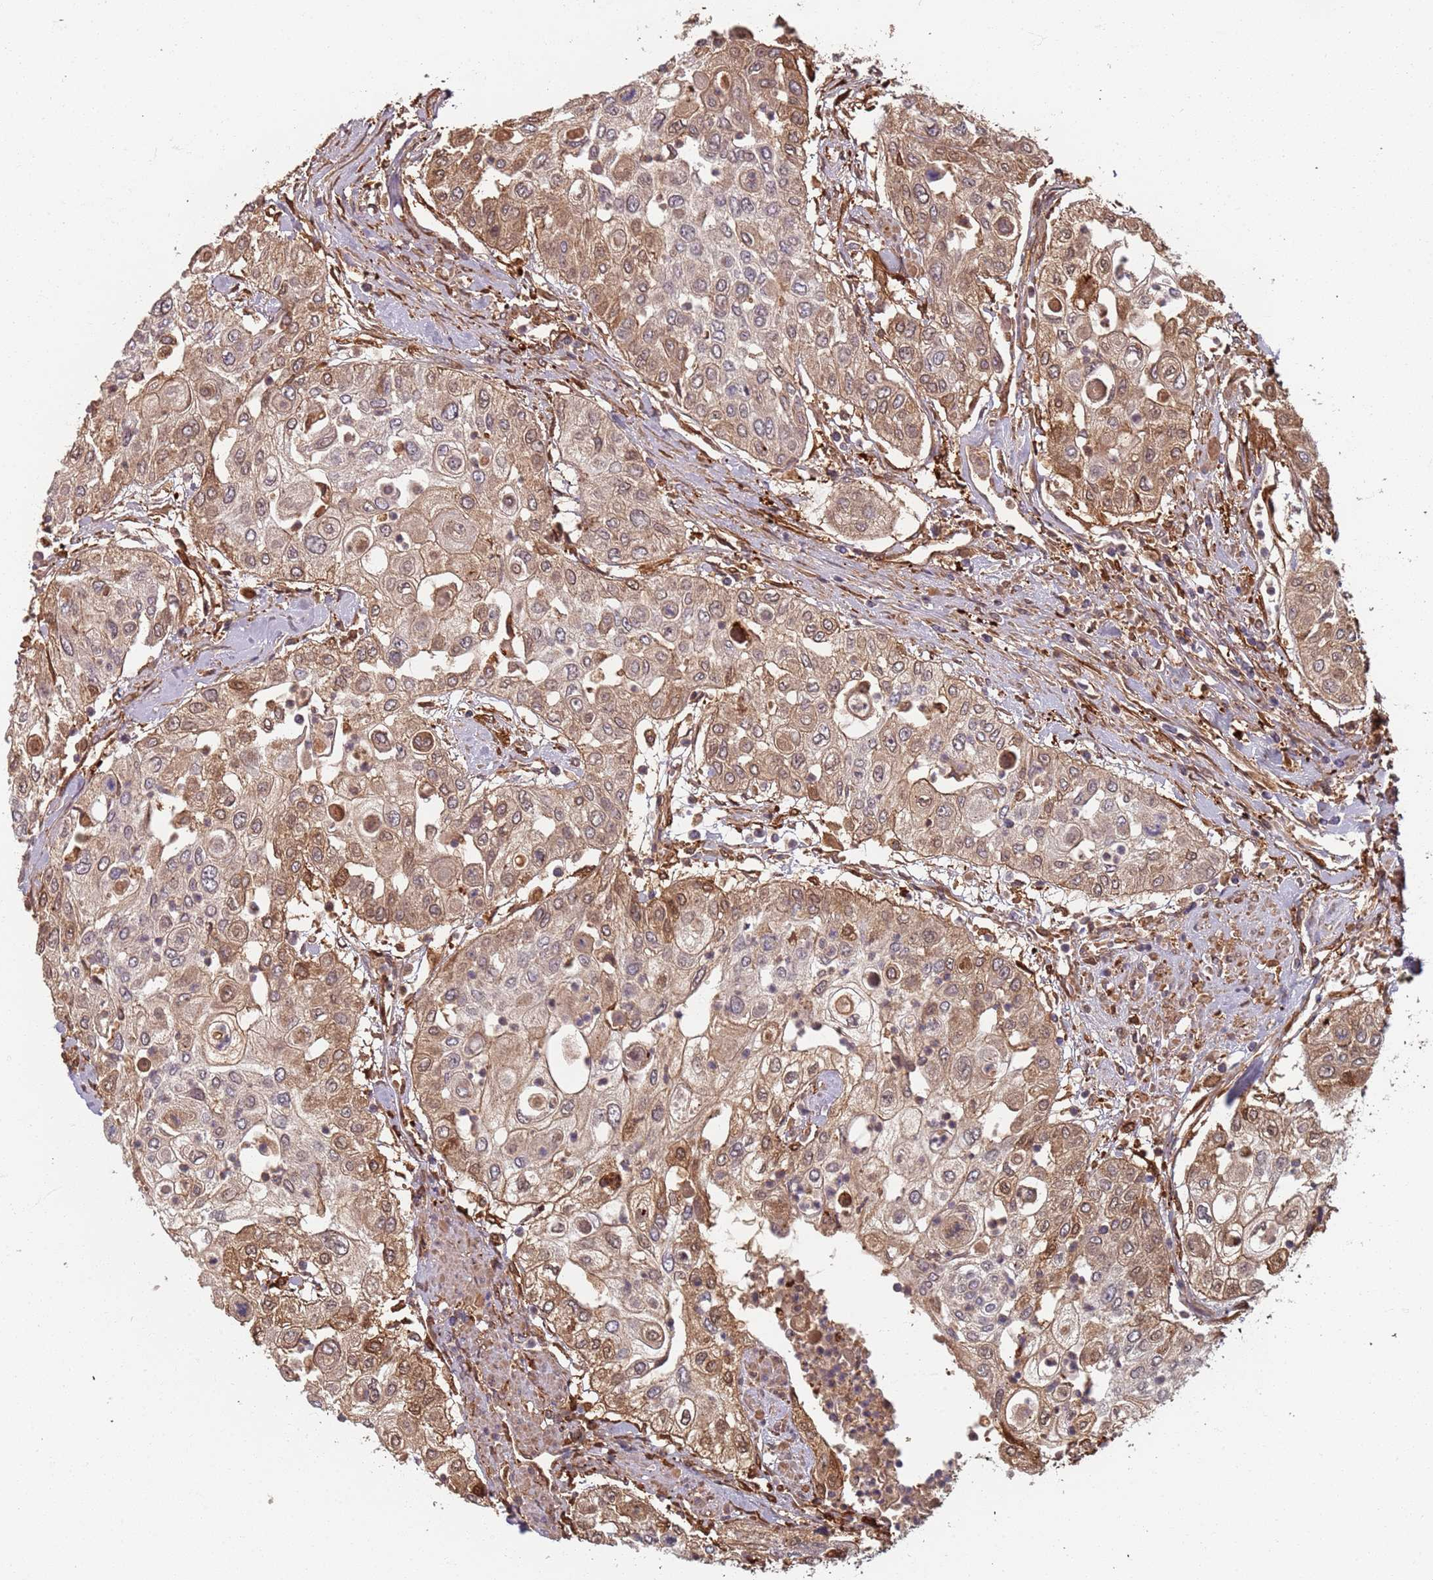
{"staining": {"intensity": "weak", "quantity": "25%-75%", "location": "cytoplasmic/membranous,nuclear"}, "tissue": "urothelial cancer", "cell_type": "Tumor cells", "image_type": "cancer", "snomed": [{"axis": "morphology", "description": "Urothelial carcinoma, High grade"}, {"axis": "topography", "description": "Urinary bladder"}], "caption": "A brown stain shows weak cytoplasmic/membranous and nuclear expression of a protein in human high-grade urothelial carcinoma tumor cells. The staining was performed using DAB (3,3'-diaminobenzidine), with brown indicating positive protein expression. Nuclei are stained blue with hematoxylin.", "gene": "SDCCAG8", "patient": {"sex": "female", "age": 79}}